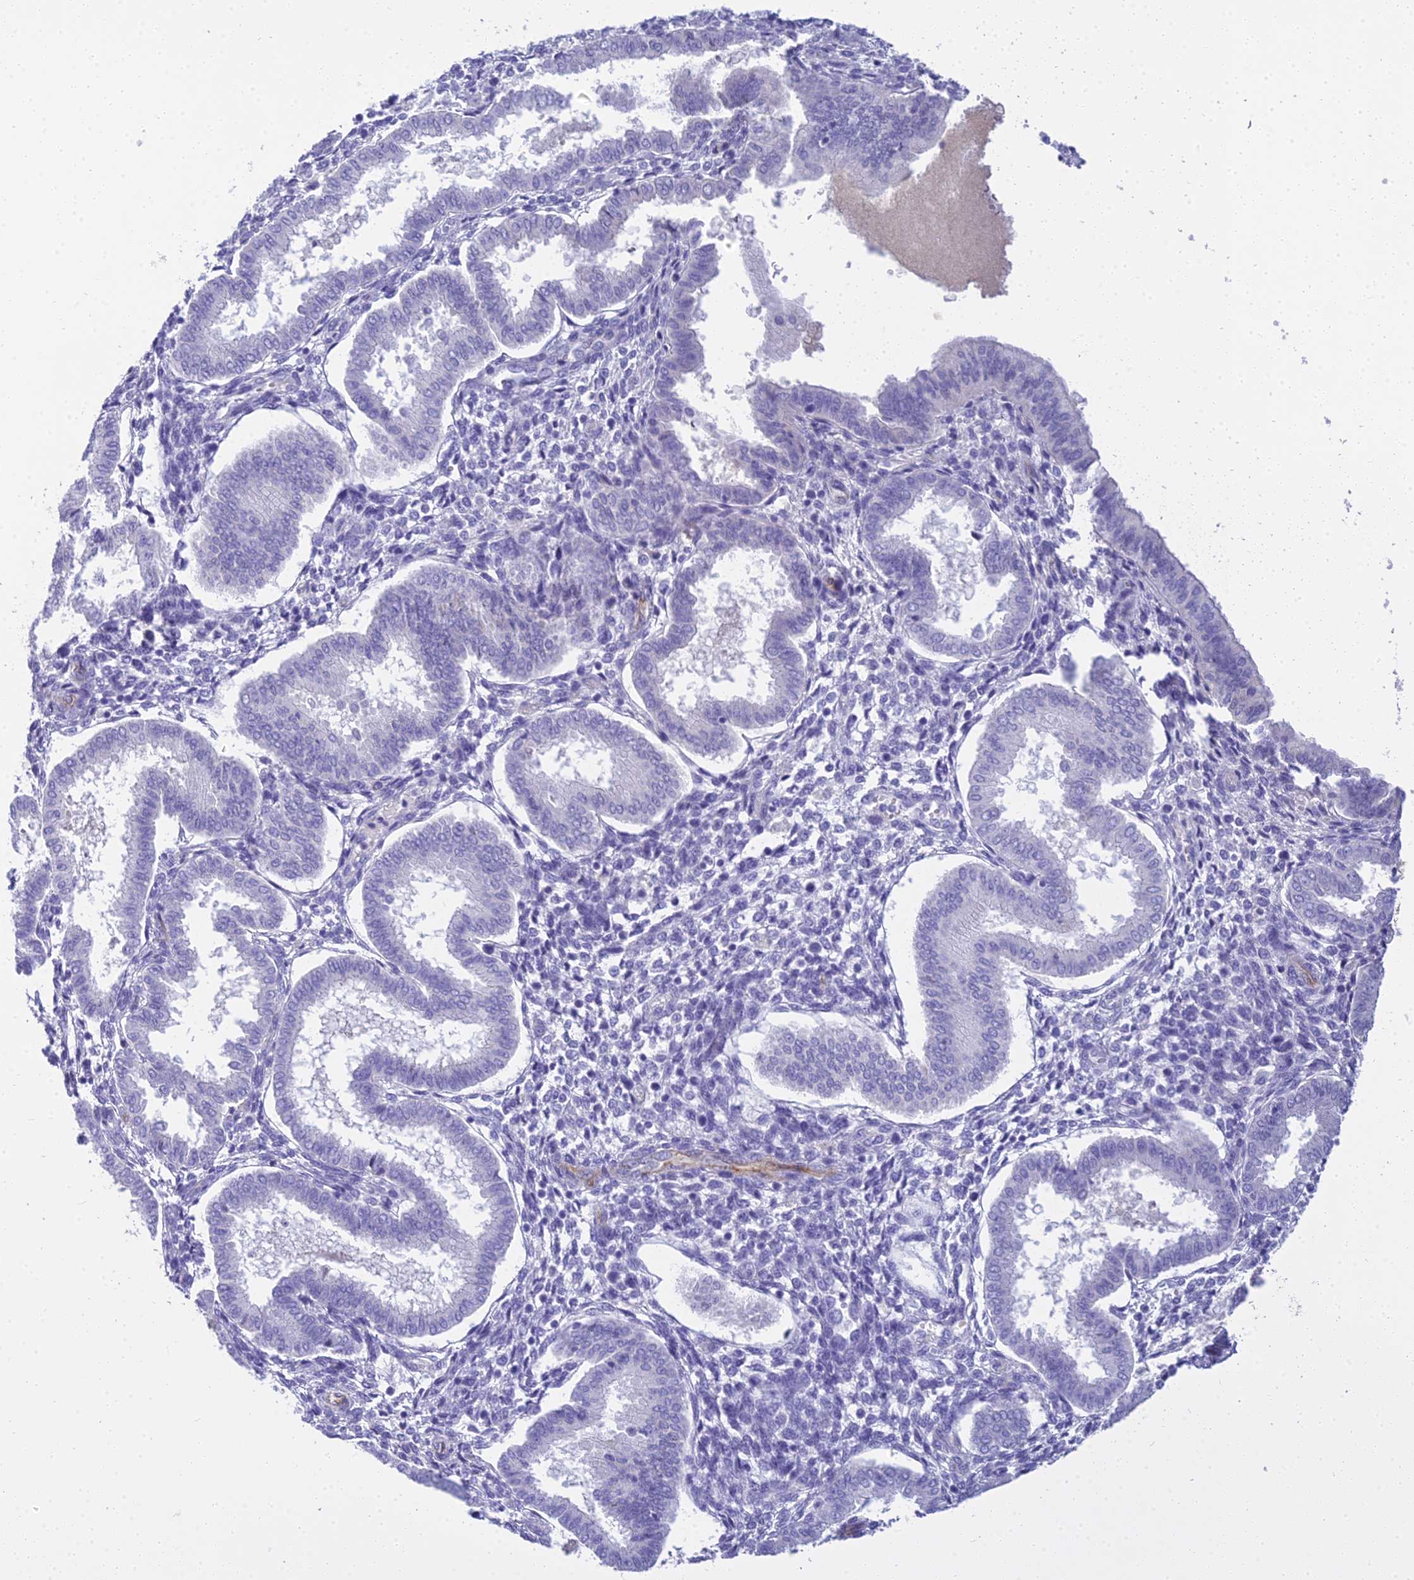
{"staining": {"intensity": "negative", "quantity": "none", "location": "none"}, "tissue": "endometrium", "cell_type": "Cells in endometrial stroma", "image_type": "normal", "snomed": [{"axis": "morphology", "description": "Normal tissue, NOS"}, {"axis": "topography", "description": "Endometrium"}], "caption": "An image of human endometrium is negative for staining in cells in endometrial stroma. (DAB immunohistochemistry (IHC), high magnification).", "gene": "NINJ1", "patient": {"sex": "female", "age": 24}}